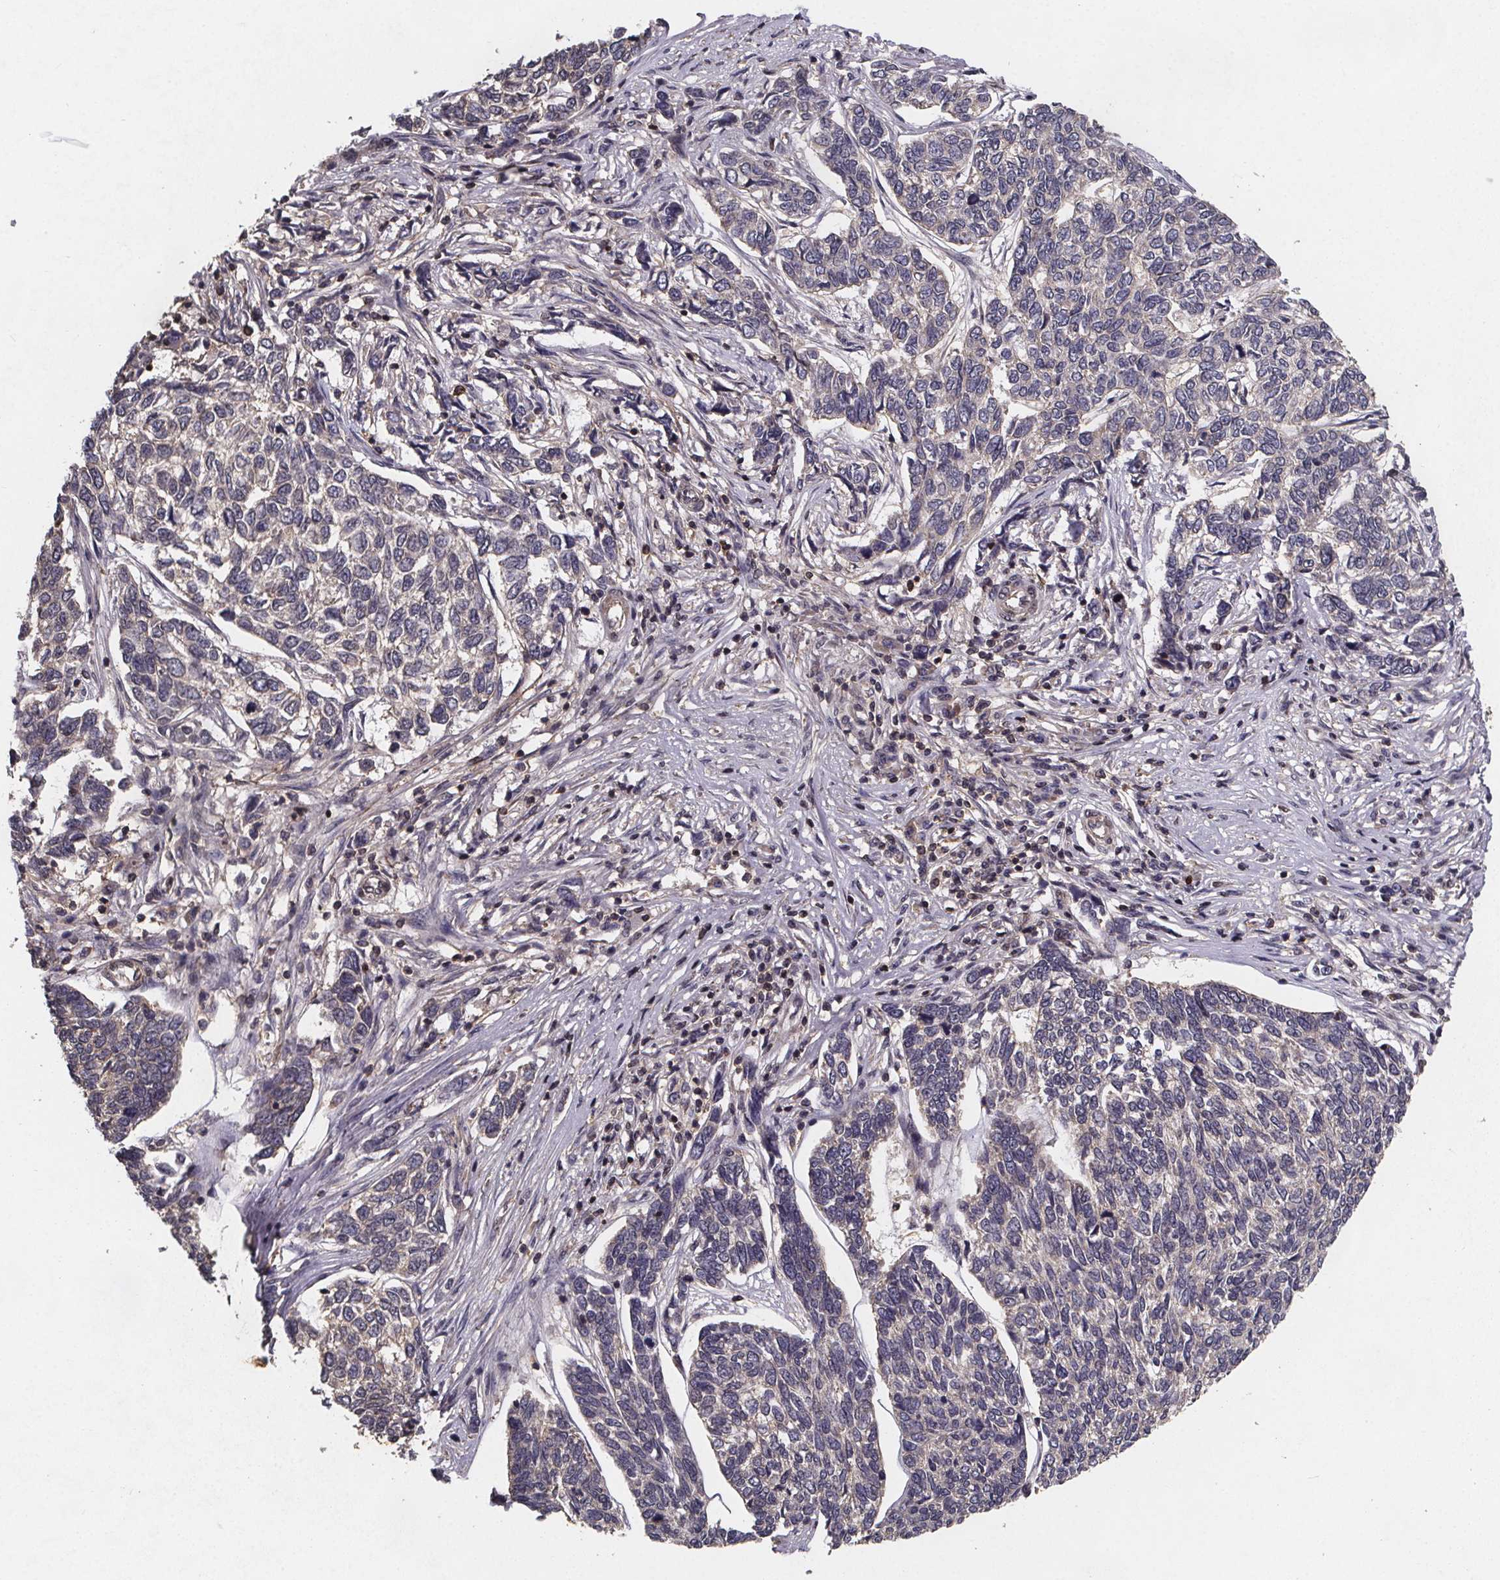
{"staining": {"intensity": "negative", "quantity": "none", "location": "none"}, "tissue": "skin cancer", "cell_type": "Tumor cells", "image_type": "cancer", "snomed": [{"axis": "morphology", "description": "Basal cell carcinoma"}, {"axis": "topography", "description": "Skin"}], "caption": "The immunohistochemistry (IHC) histopathology image has no significant positivity in tumor cells of skin cancer tissue.", "gene": "PIERCE2", "patient": {"sex": "female", "age": 65}}